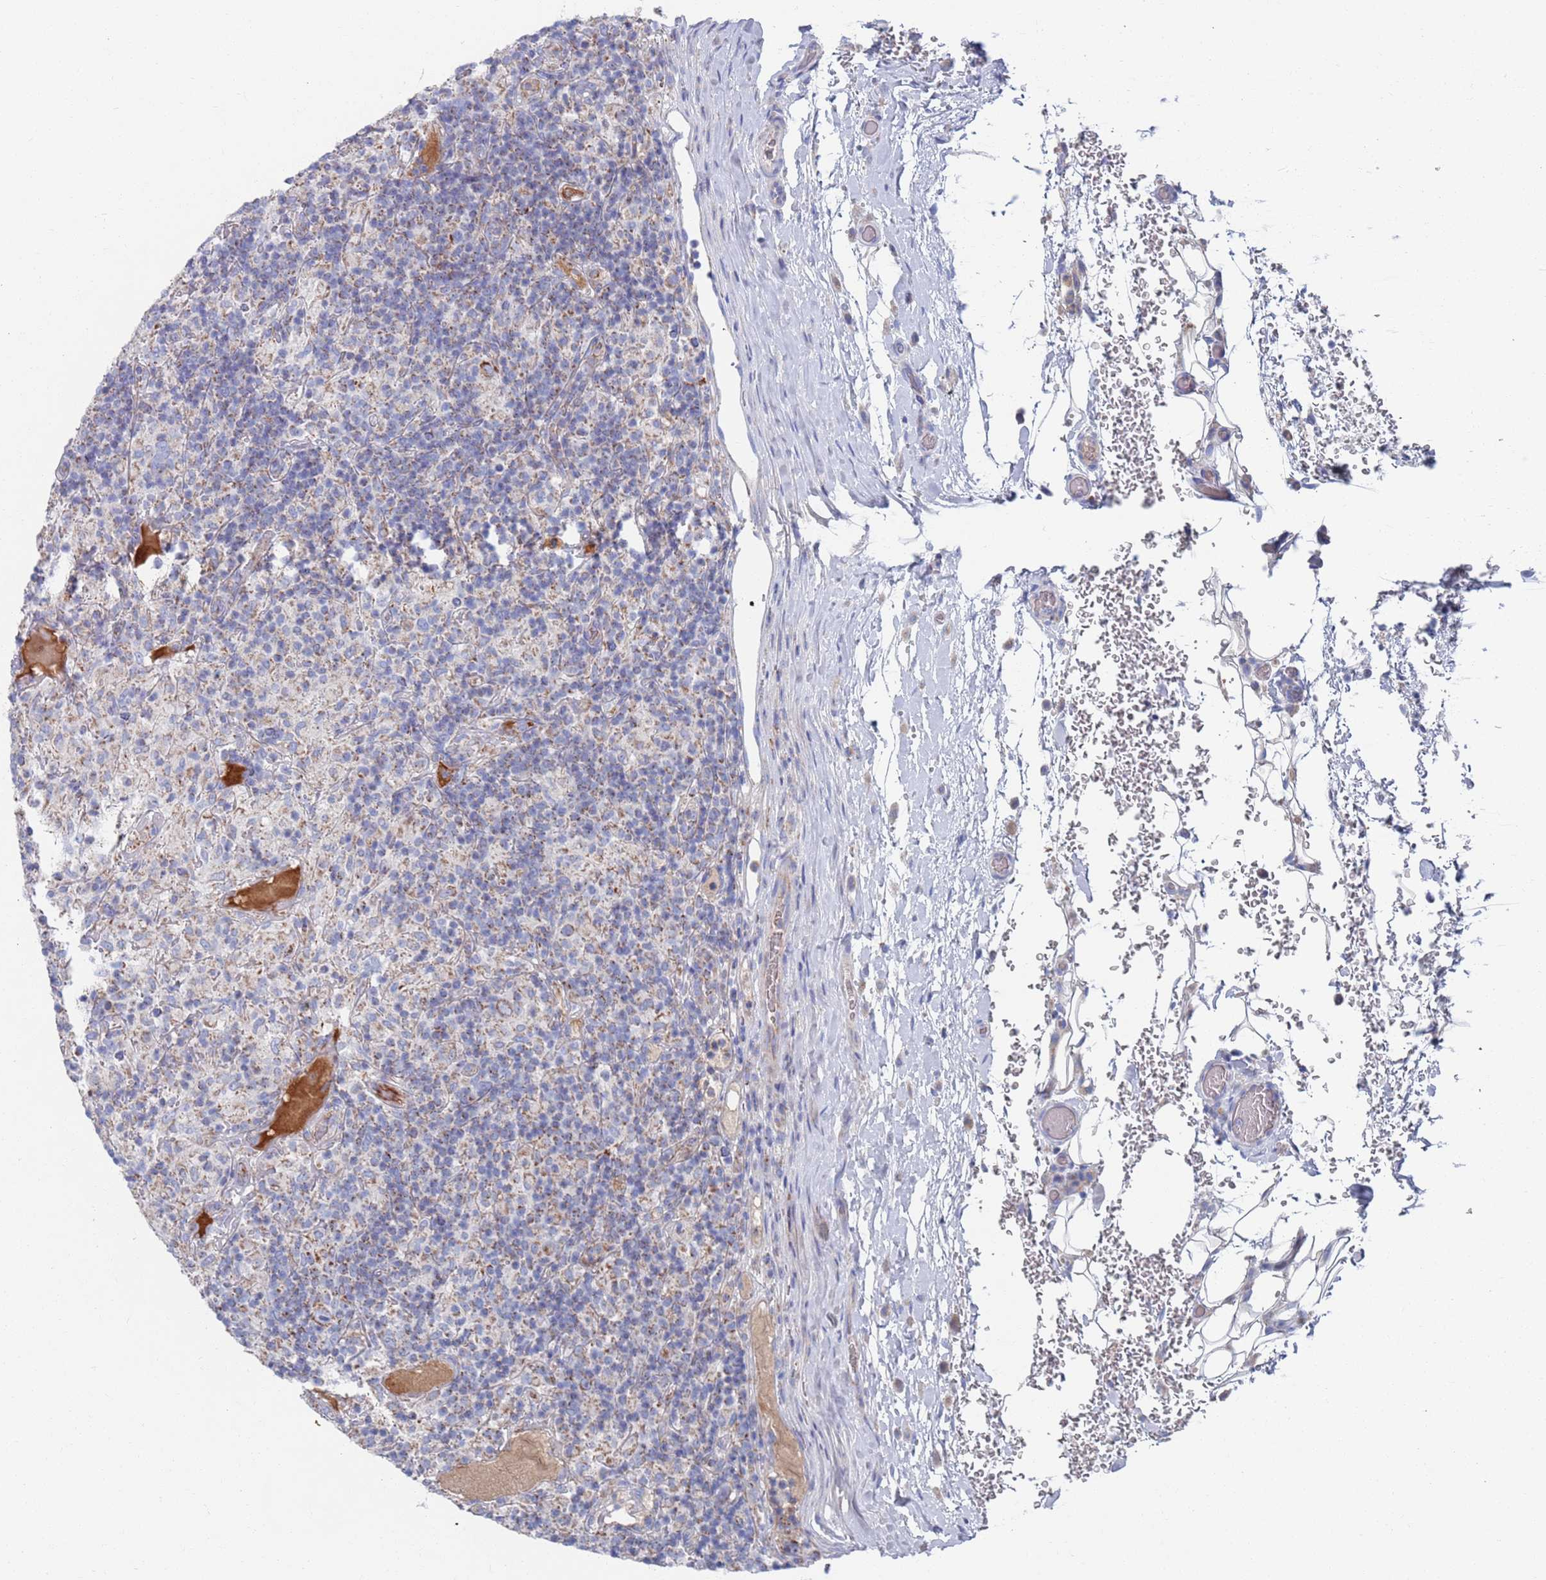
{"staining": {"intensity": "moderate", "quantity": "25%-75%", "location": "cytoplasmic/membranous"}, "tissue": "lymphoma", "cell_type": "Tumor cells", "image_type": "cancer", "snomed": [{"axis": "morphology", "description": "Hodgkin's disease, NOS"}, {"axis": "topography", "description": "Lymph node"}], "caption": "Immunohistochemical staining of Hodgkin's disease demonstrates medium levels of moderate cytoplasmic/membranous staining in approximately 25%-75% of tumor cells. Immunohistochemistry (ihc) stains the protein of interest in brown and the nuclei are stained blue.", "gene": "MRPL22", "patient": {"sex": "male", "age": 70}}